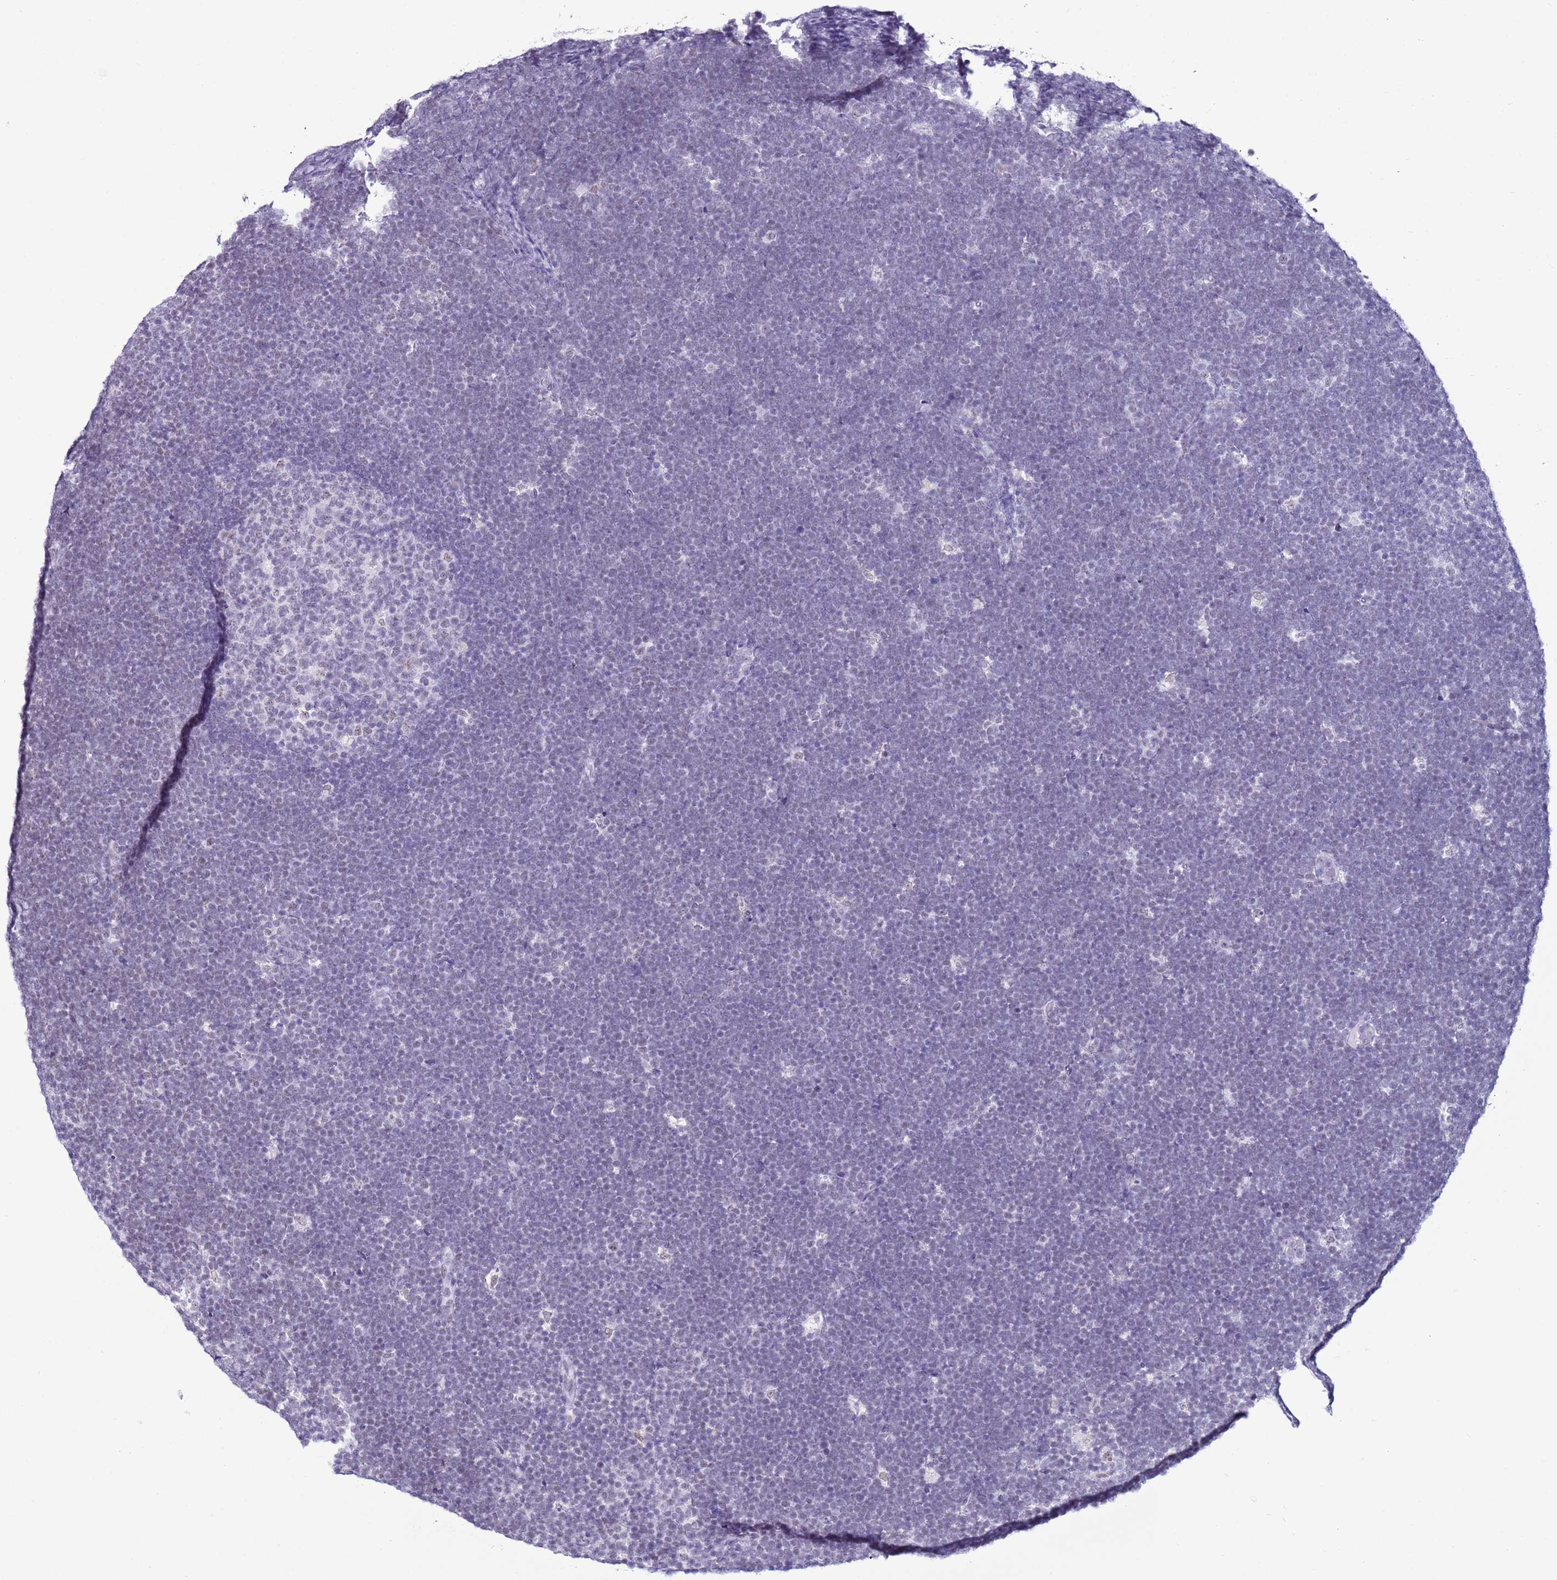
{"staining": {"intensity": "negative", "quantity": "none", "location": "none"}, "tissue": "lymphoma", "cell_type": "Tumor cells", "image_type": "cancer", "snomed": [{"axis": "morphology", "description": "Malignant lymphoma, non-Hodgkin's type, High grade"}, {"axis": "topography", "description": "Lymph node"}], "caption": "Immunohistochemical staining of human lymphoma shows no significant staining in tumor cells.", "gene": "DHX15", "patient": {"sex": "male", "age": 13}}